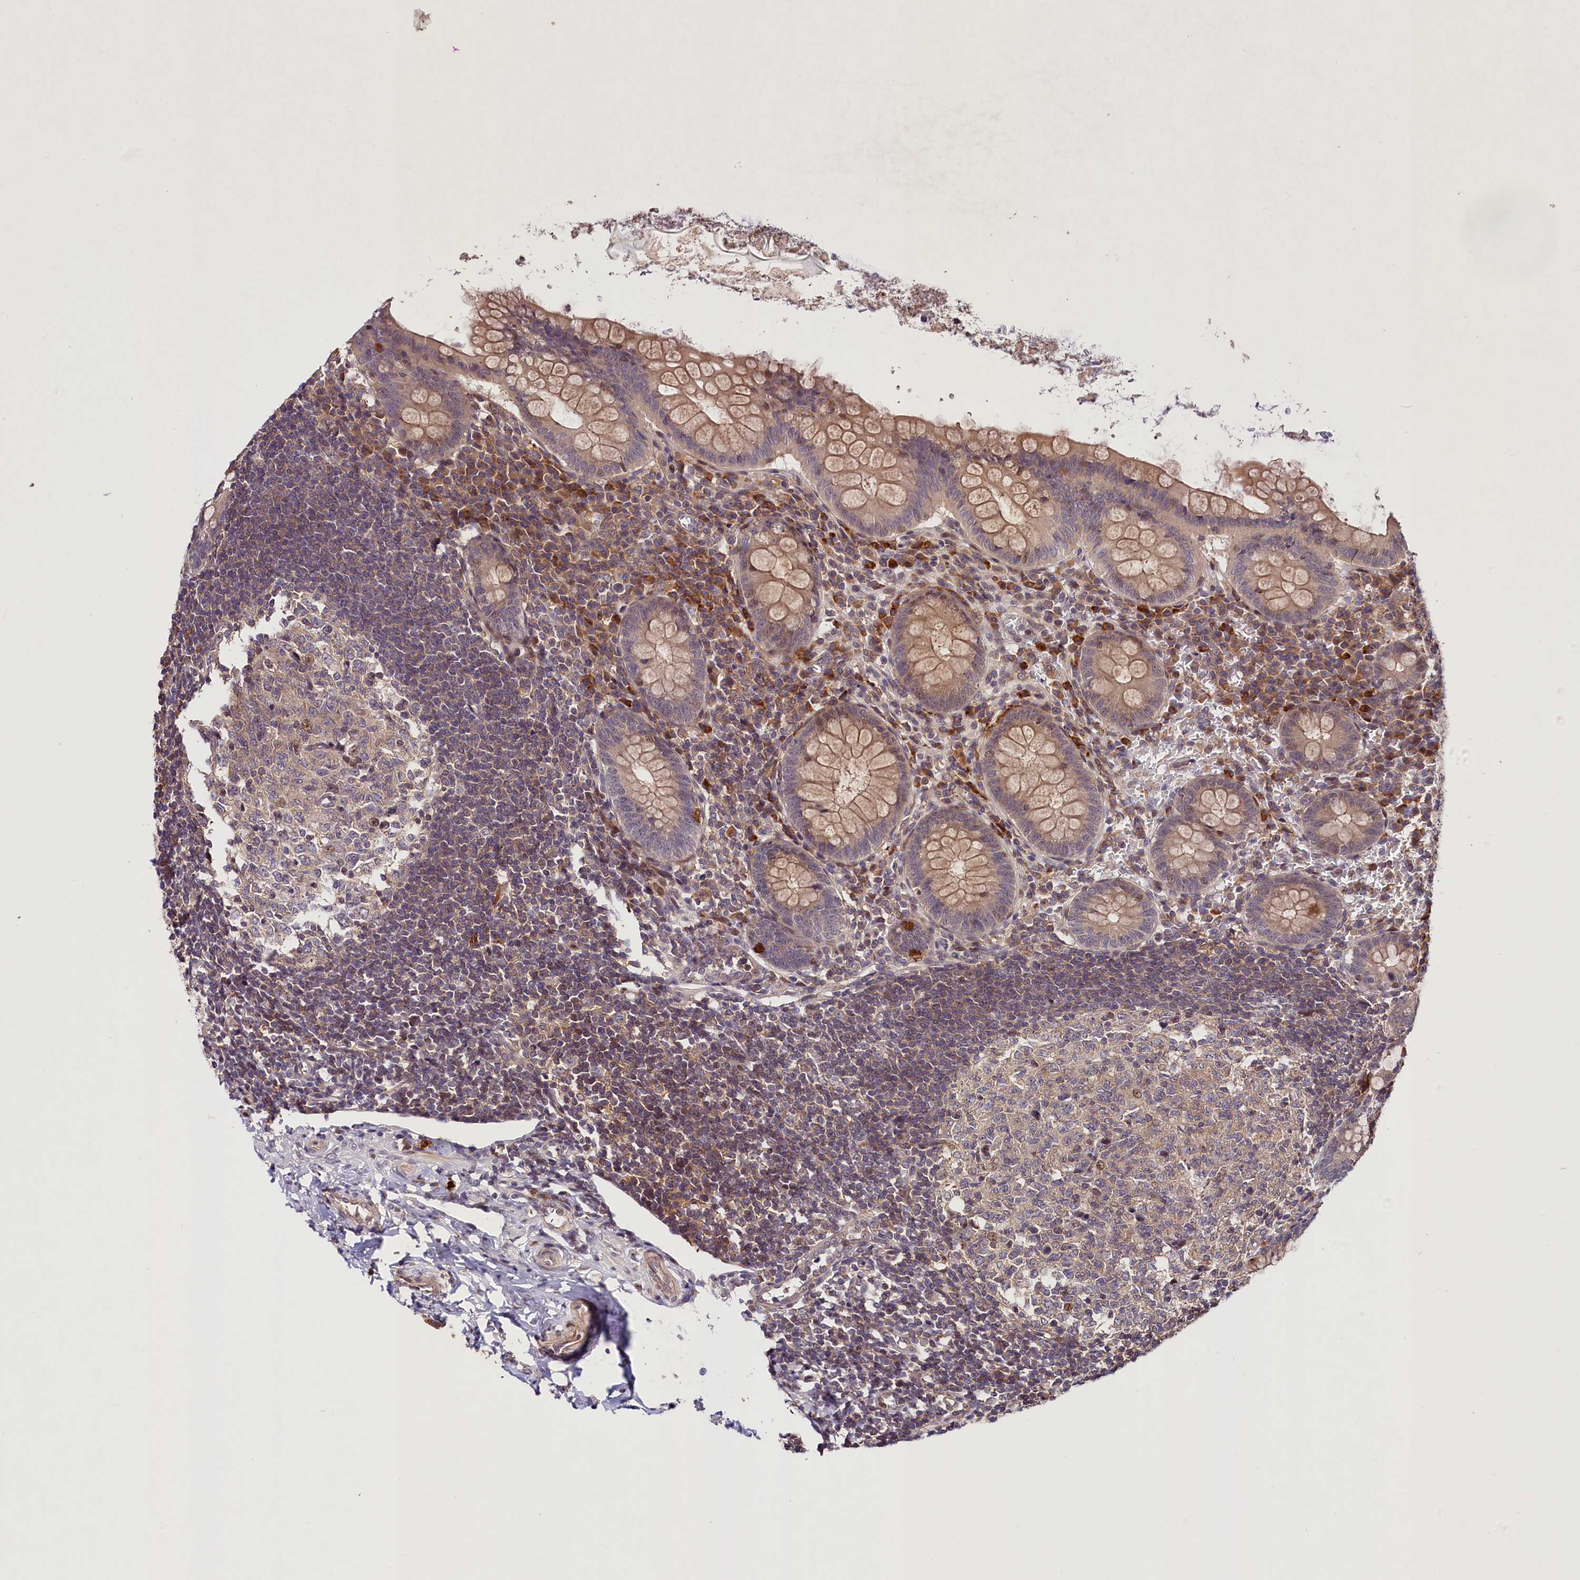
{"staining": {"intensity": "moderate", "quantity": "25%-75%", "location": "cytoplasmic/membranous"}, "tissue": "appendix", "cell_type": "Glandular cells", "image_type": "normal", "snomed": [{"axis": "morphology", "description": "Normal tissue, NOS"}, {"axis": "topography", "description": "Appendix"}], "caption": "Glandular cells exhibit medium levels of moderate cytoplasmic/membranous positivity in approximately 25%-75% of cells in benign appendix.", "gene": "CACNA1H", "patient": {"sex": "female", "age": 33}}